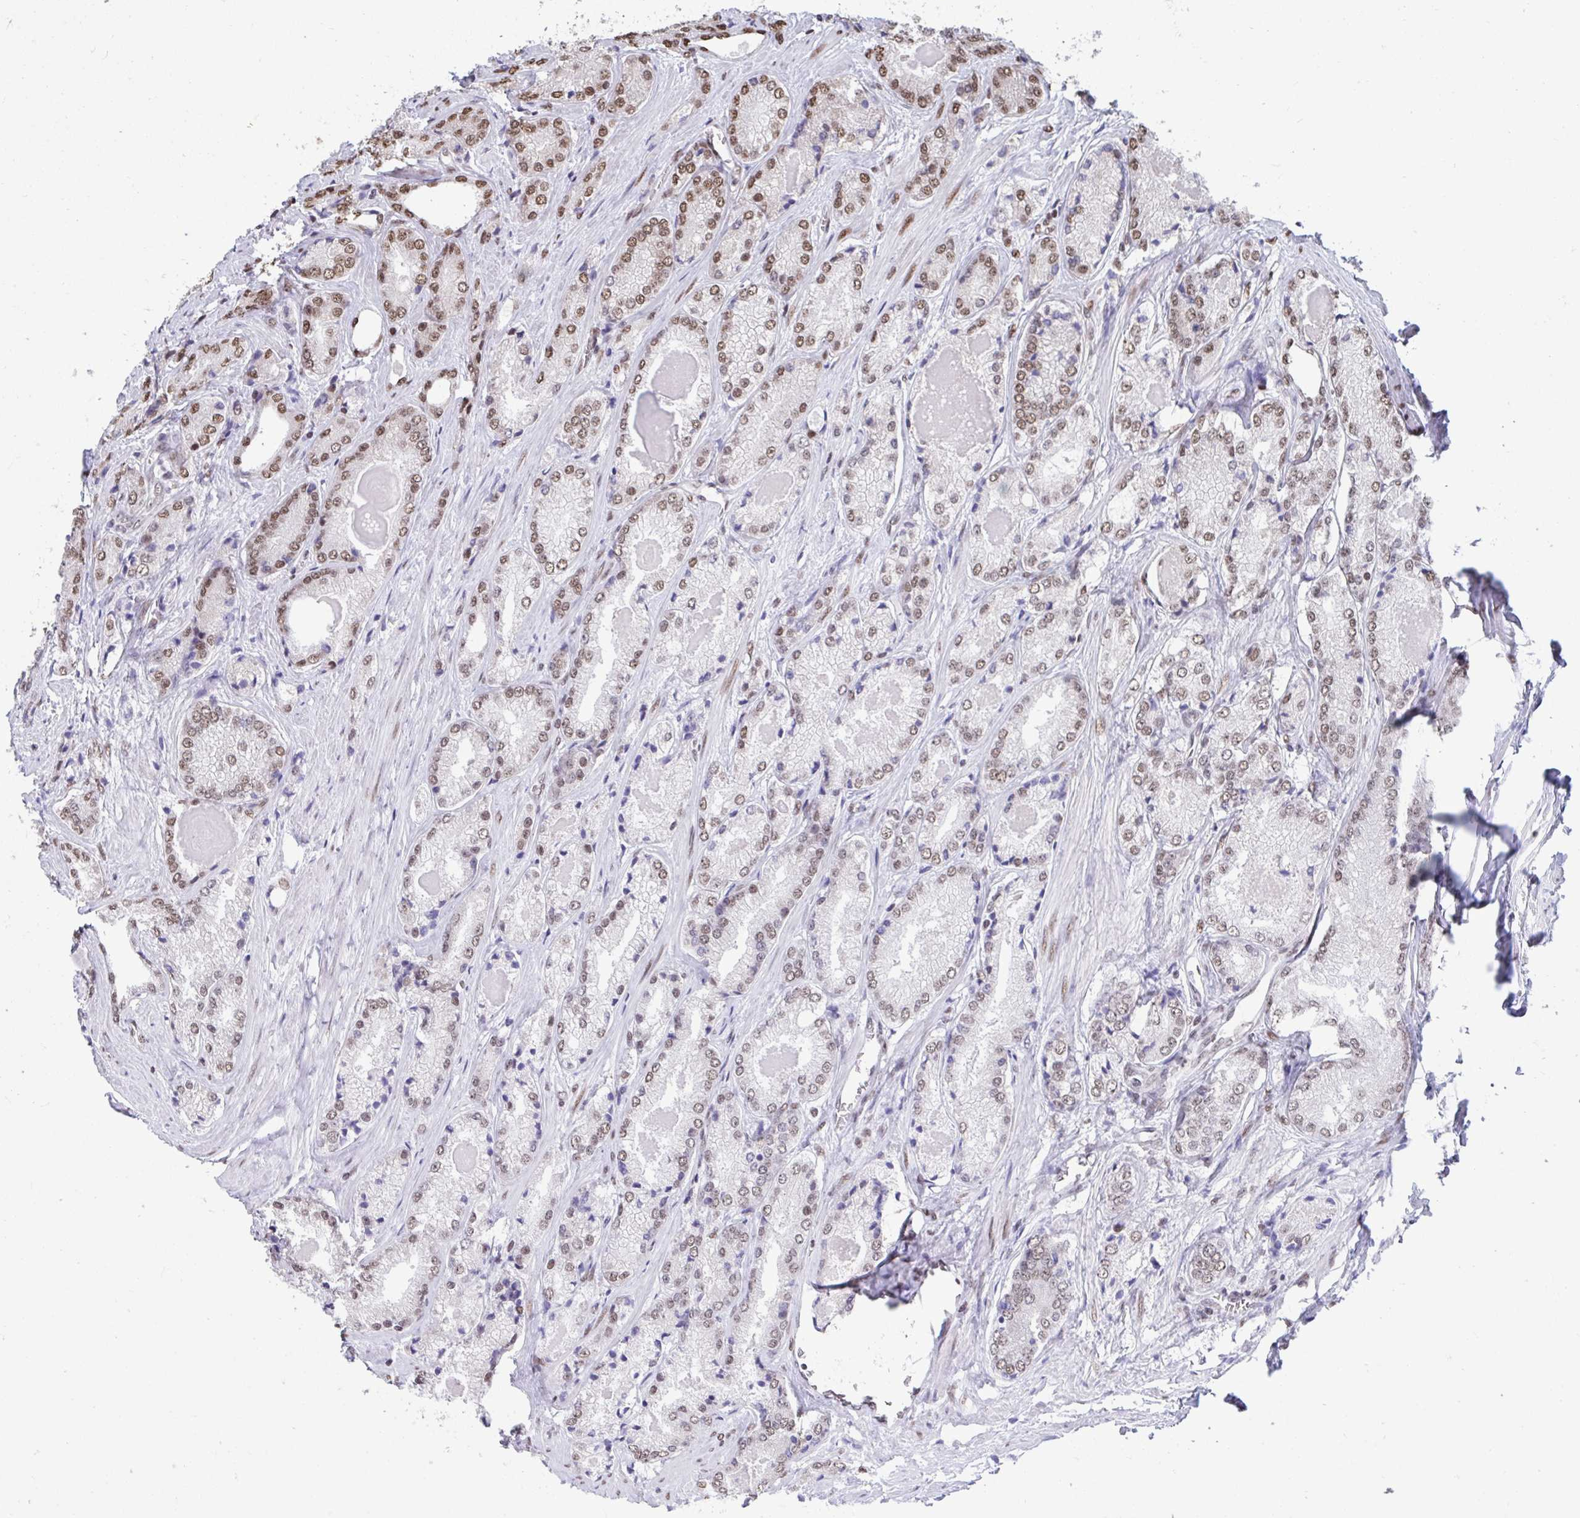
{"staining": {"intensity": "moderate", "quantity": ">75%", "location": "nuclear"}, "tissue": "prostate cancer", "cell_type": "Tumor cells", "image_type": "cancer", "snomed": [{"axis": "morphology", "description": "Adenocarcinoma, NOS"}, {"axis": "morphology", "description": "Adenocarcinoma, Low grade"}, {"axis": "topography", "description": "Prostate"}], "caption": "DAB immunohistochemical staining of human adenocarcinoma (prostate) demonstrates moderate nuclear protein expression in approximately >75% of tumor cells.", "gene": "HNRNPDL", "patient": {"sex": "male", "age": 68}}